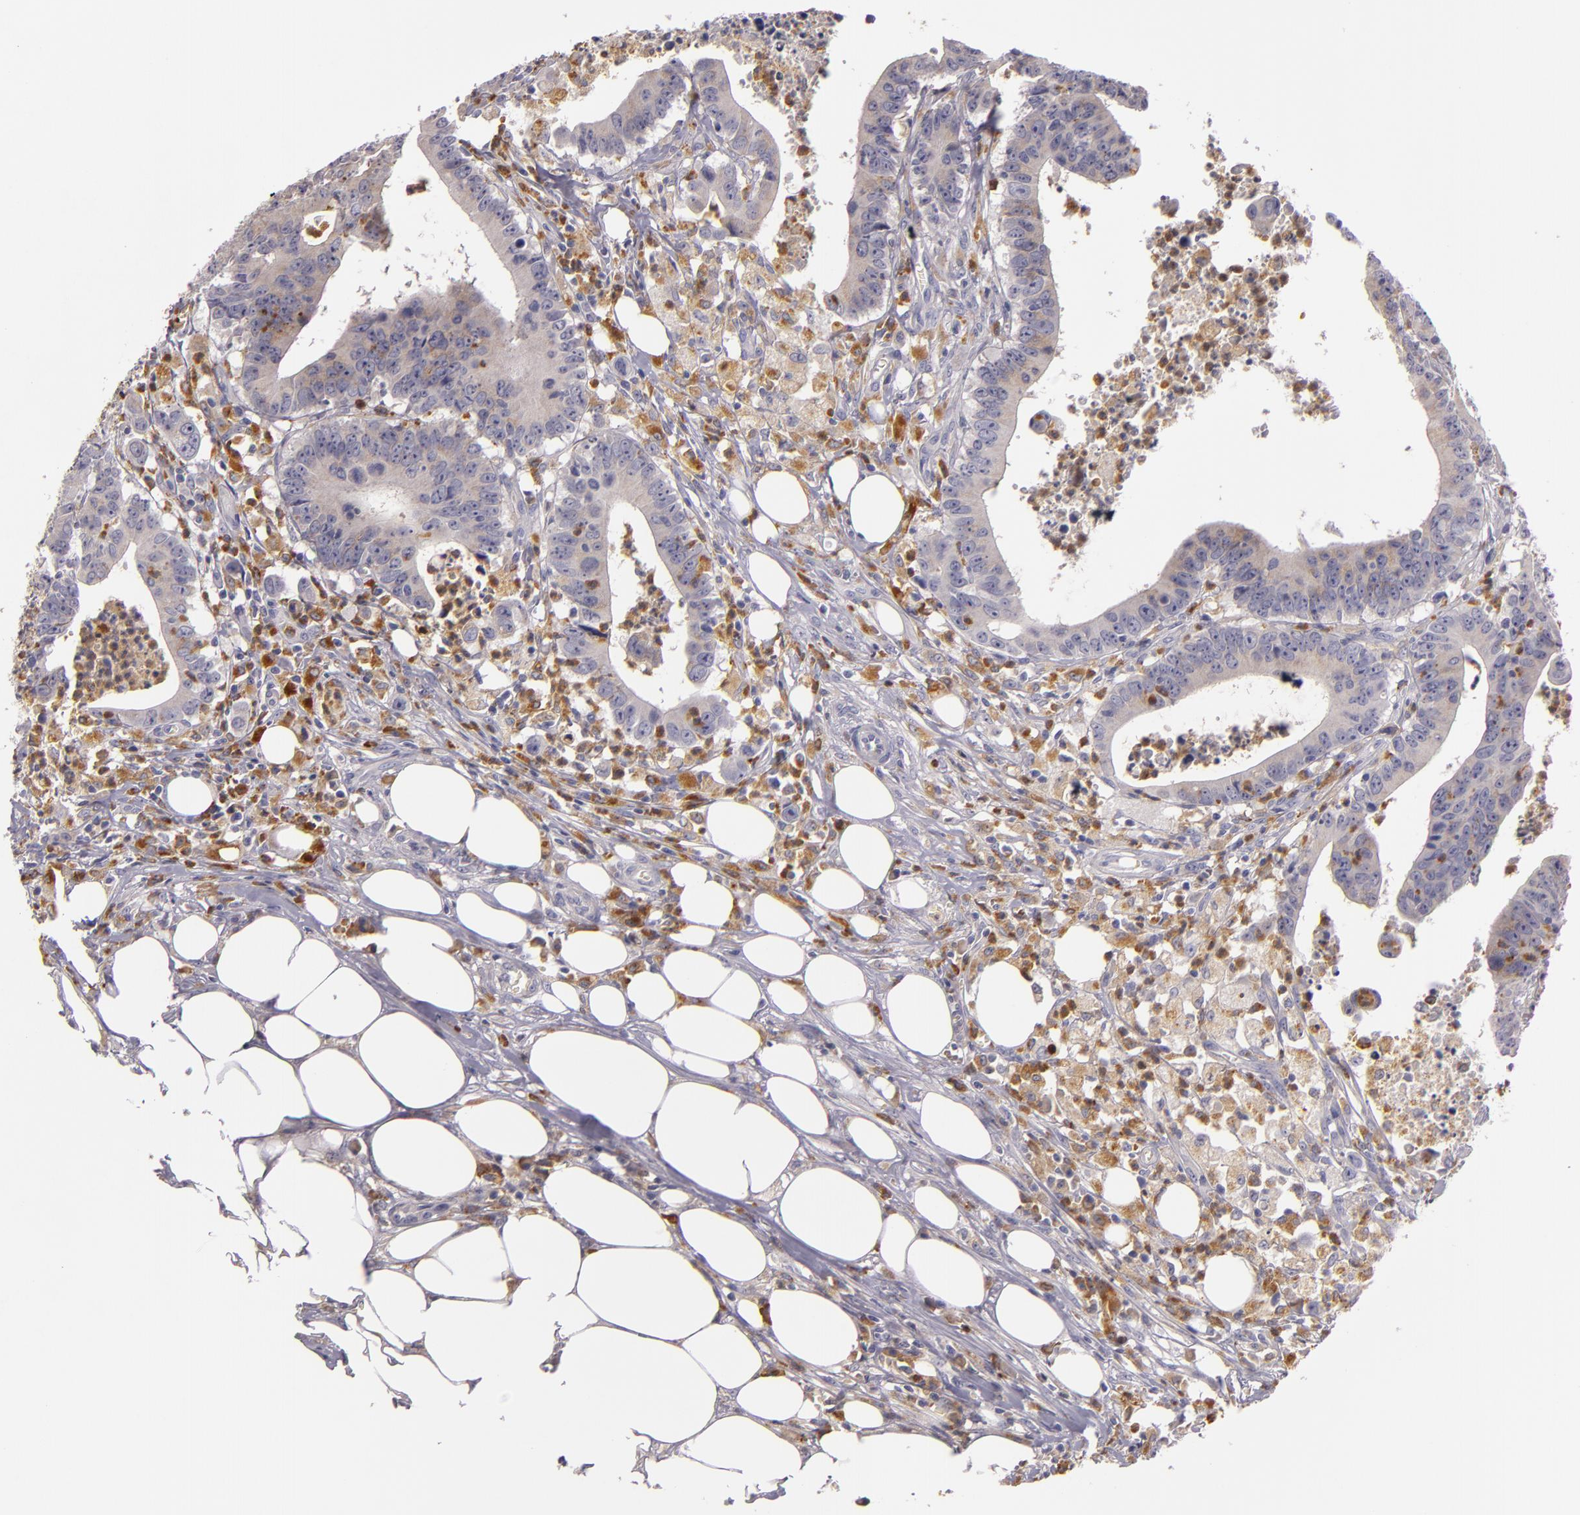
{"staining": {"intensity": "moderate", "quantity": "<25%", "location": "cytoplasmic/membranous"}, "tissue": "colorectal cancer", "cell_type": "Tumor cells", "image_type": "cancer", "snomed": [{"axis": "morphology", "description": "Adenocarcinoma, NOS"}, {"axis": "topography", "description": "Colon"}], "caption": "Colorectal cancer stained for a protein demonstrates moderate cytoplasmic/membranous positivity in tumor cells.", "gene": "TLR8", "patient": {"sex": "male", "age": 55}}